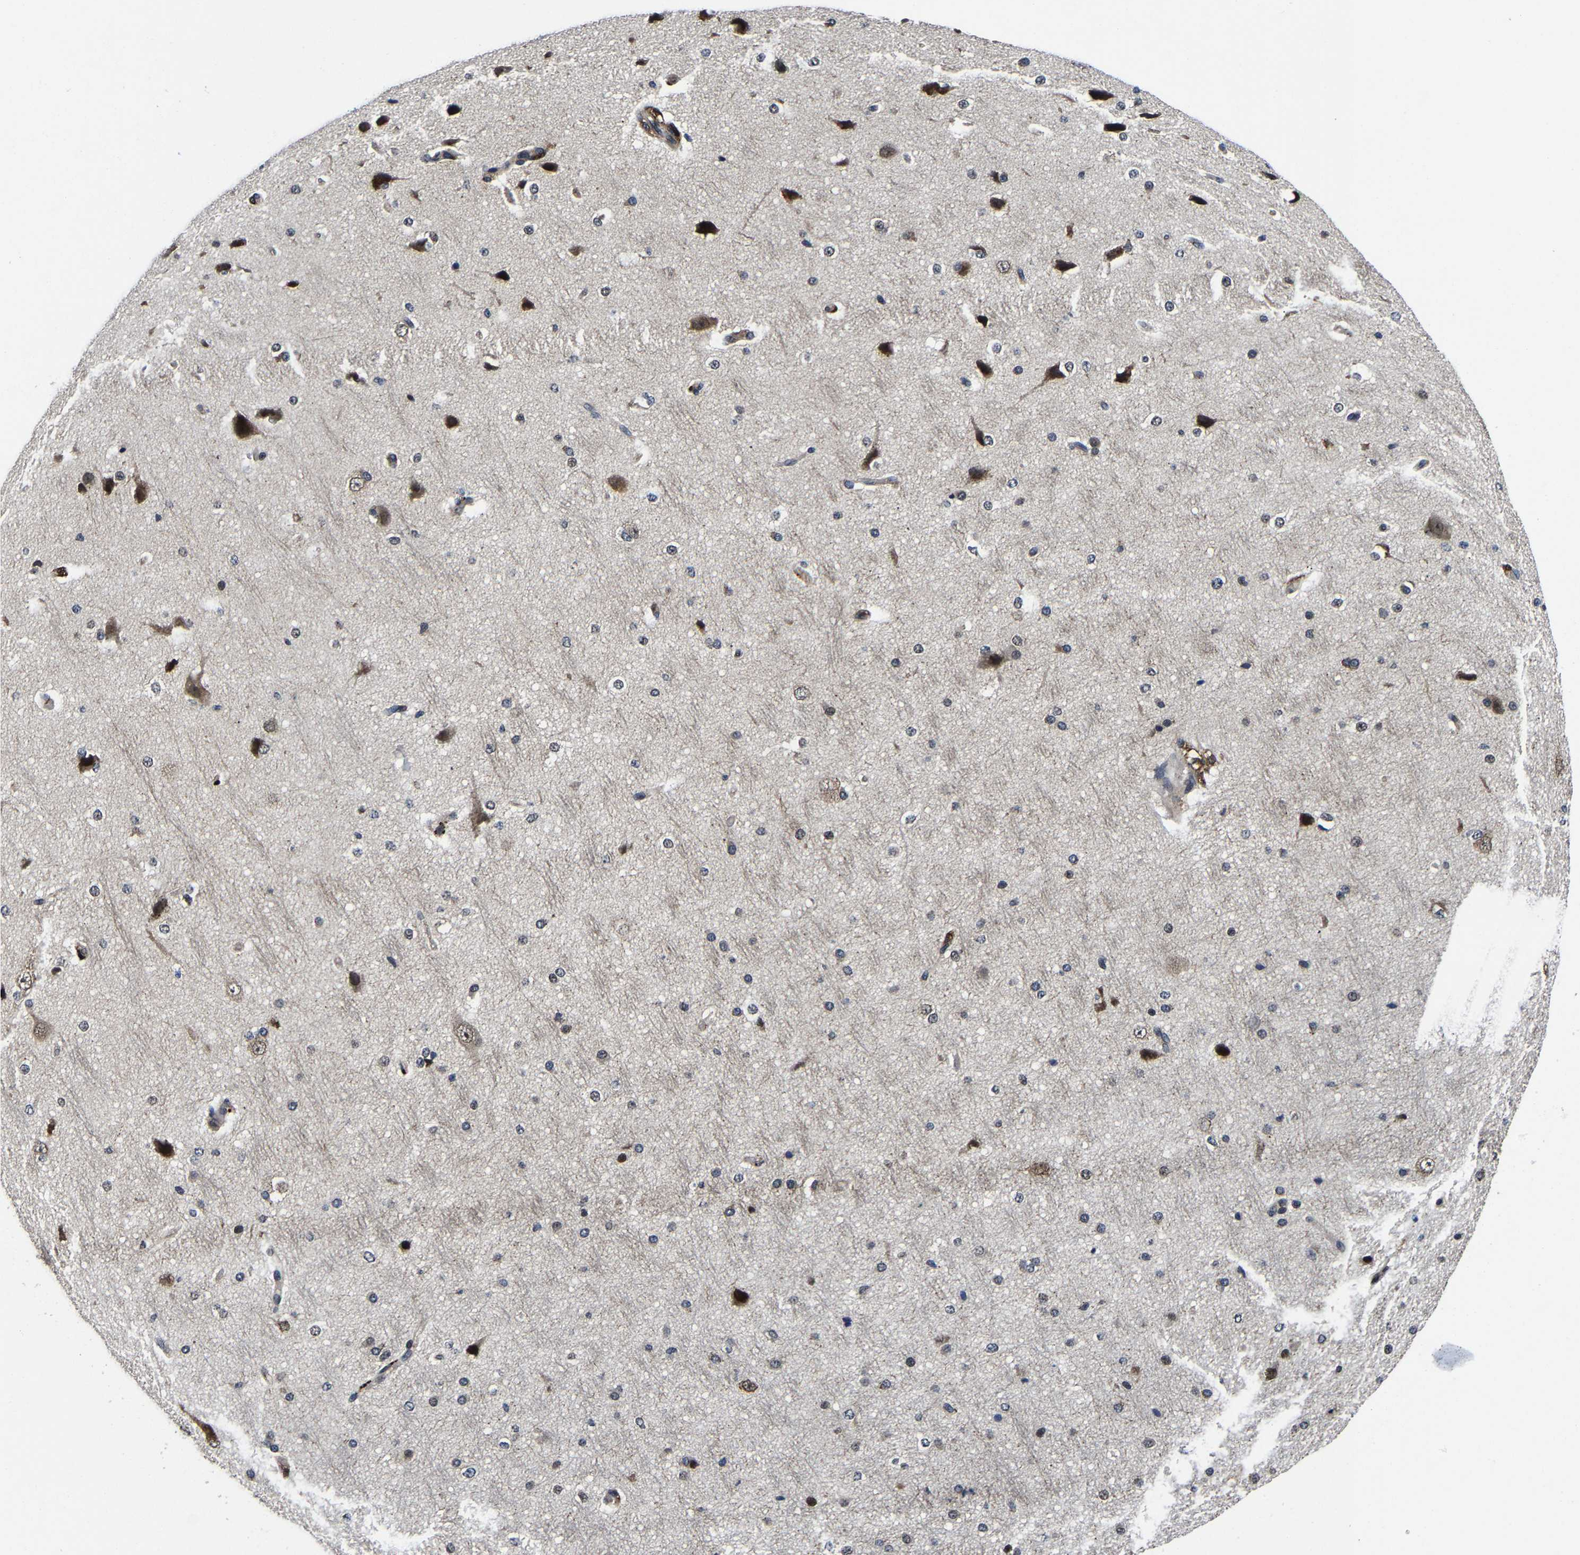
{"staining": {"intensity": "moderate", "quantity": "25%-75%", "location": "cytoplasmic/membranous"}, "tissue": "cerebral cortex", "cell_type": "Endothelial cells", "image_type": "normal", "snomed": [{"axis": "morphology", "description": "Normal tissue, NOS"}, {"axis": "morphology", "description": "Developmental malformation"}, {"axis": "topography", "description": "Cerebral cortex"}], "caption": "Protein expression analysis of normal cerebral cortex exhibits moderate cytoplasmic/membranous positivity in about 25%-75% of endothelial cells.", "gene": "ZCCHC7", "patient": {"sex": "female", "age": 30}}